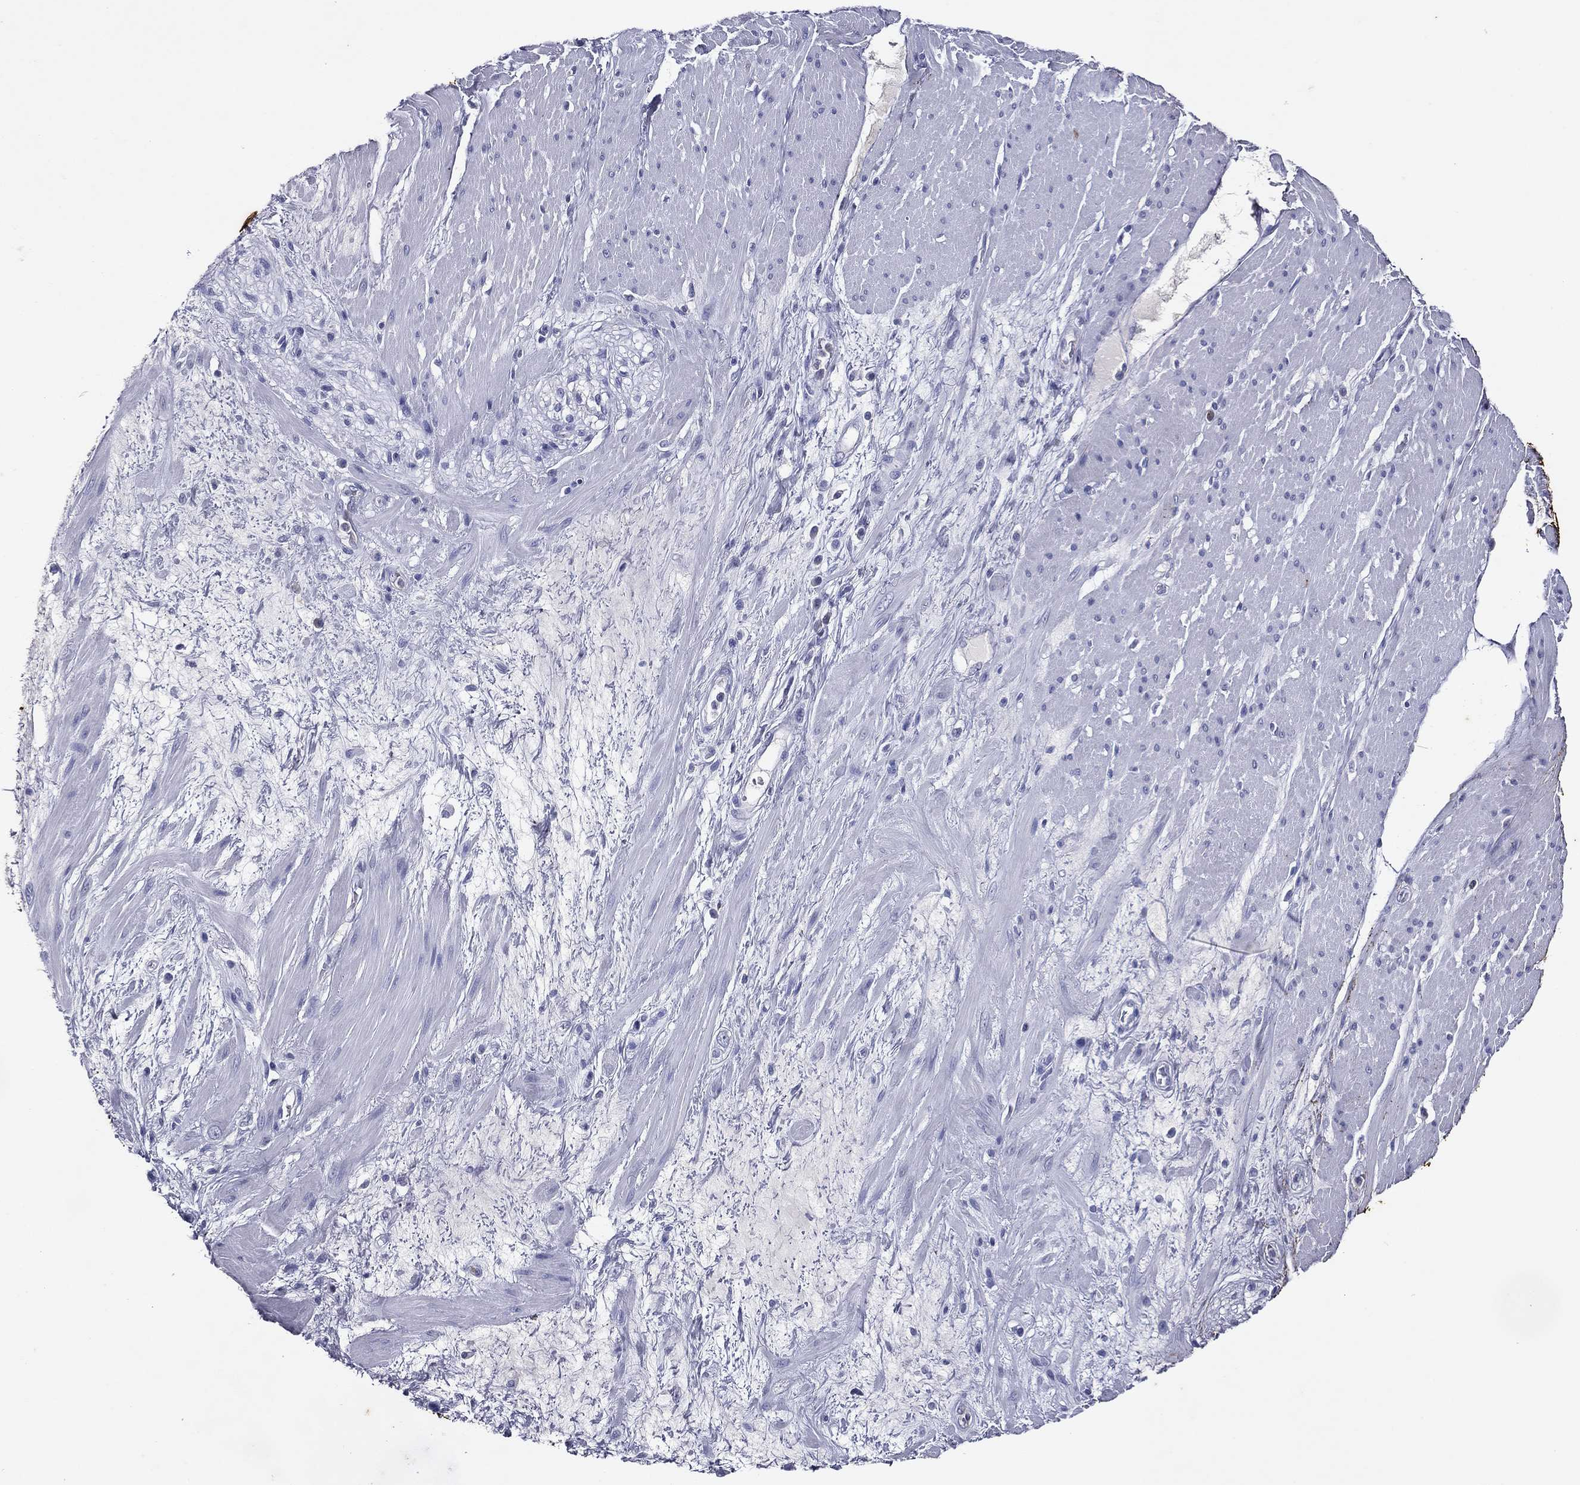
{"staining": {"intensity": "negative", "quantity": "none", "location": "none"}, "tissue": "smooth muscle", "cell_type": "Smooth muscle cells", "image_type": "normal", "snomed": [{"axis": "morphology", "description": "Normal tissue, NOS"}, {"axis": "topography", "description": "Soft tissue"}, {"axis": "topography", "description": "Smooth muscle"}], "caption": "This is an immunohistochemistry (IHC) micrograph of unremarkable smooth muscle. There is no expression in smooth muscle cells.", "gene": "KRT7", "patient": {"sex": "male", "age": 72}}